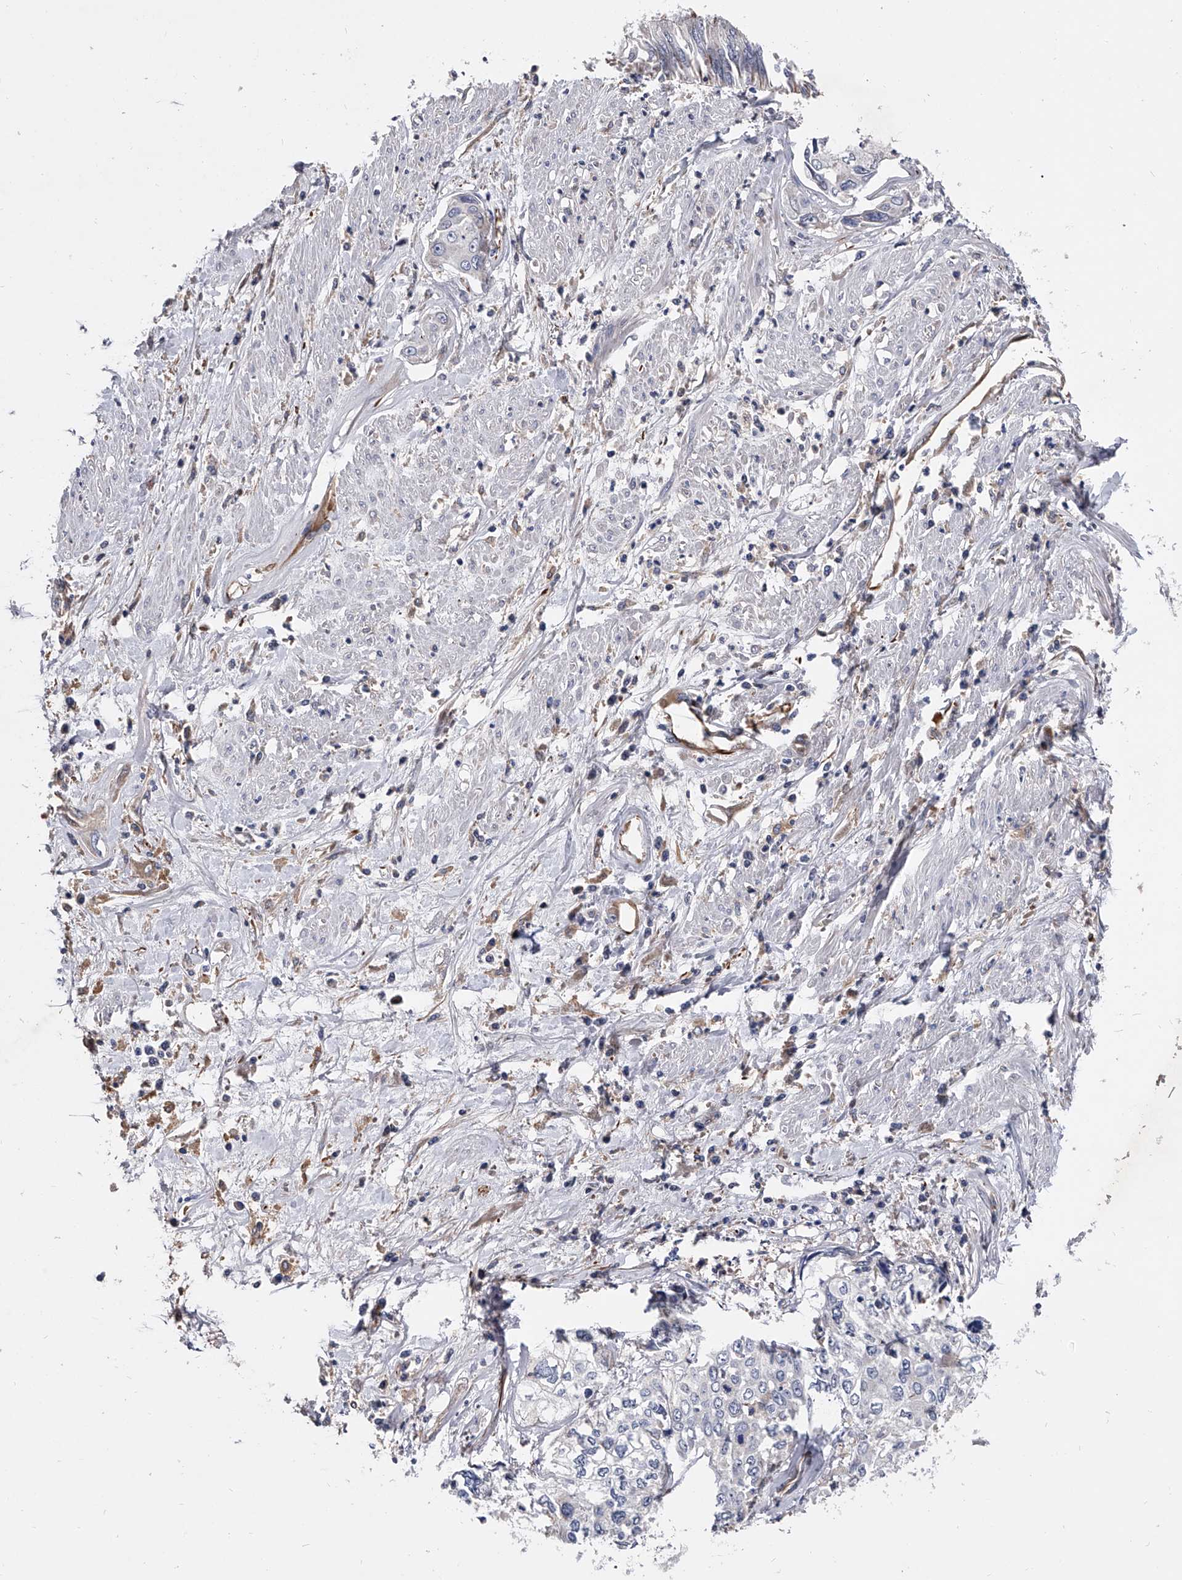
{"staining": {"intensity": "negative", "quantity": "none", "location": "none"}, "tissue": "cervical cancer", "cell_type": "Tumor cells", "image_type": "cancer", "snomed": [{"axis": "morphology", "description": "Squamous cell carcinoma, NOS"}, {"axis": "topography", "description": "Cervix"}], "caption": "Immunohistochemical staining of cervical cancer (squamous cell carcinoma) reveals no significant positivity in tumor cells.", "gene": "EFCAB7", "patient": {"sex": "female", "age": 31}}